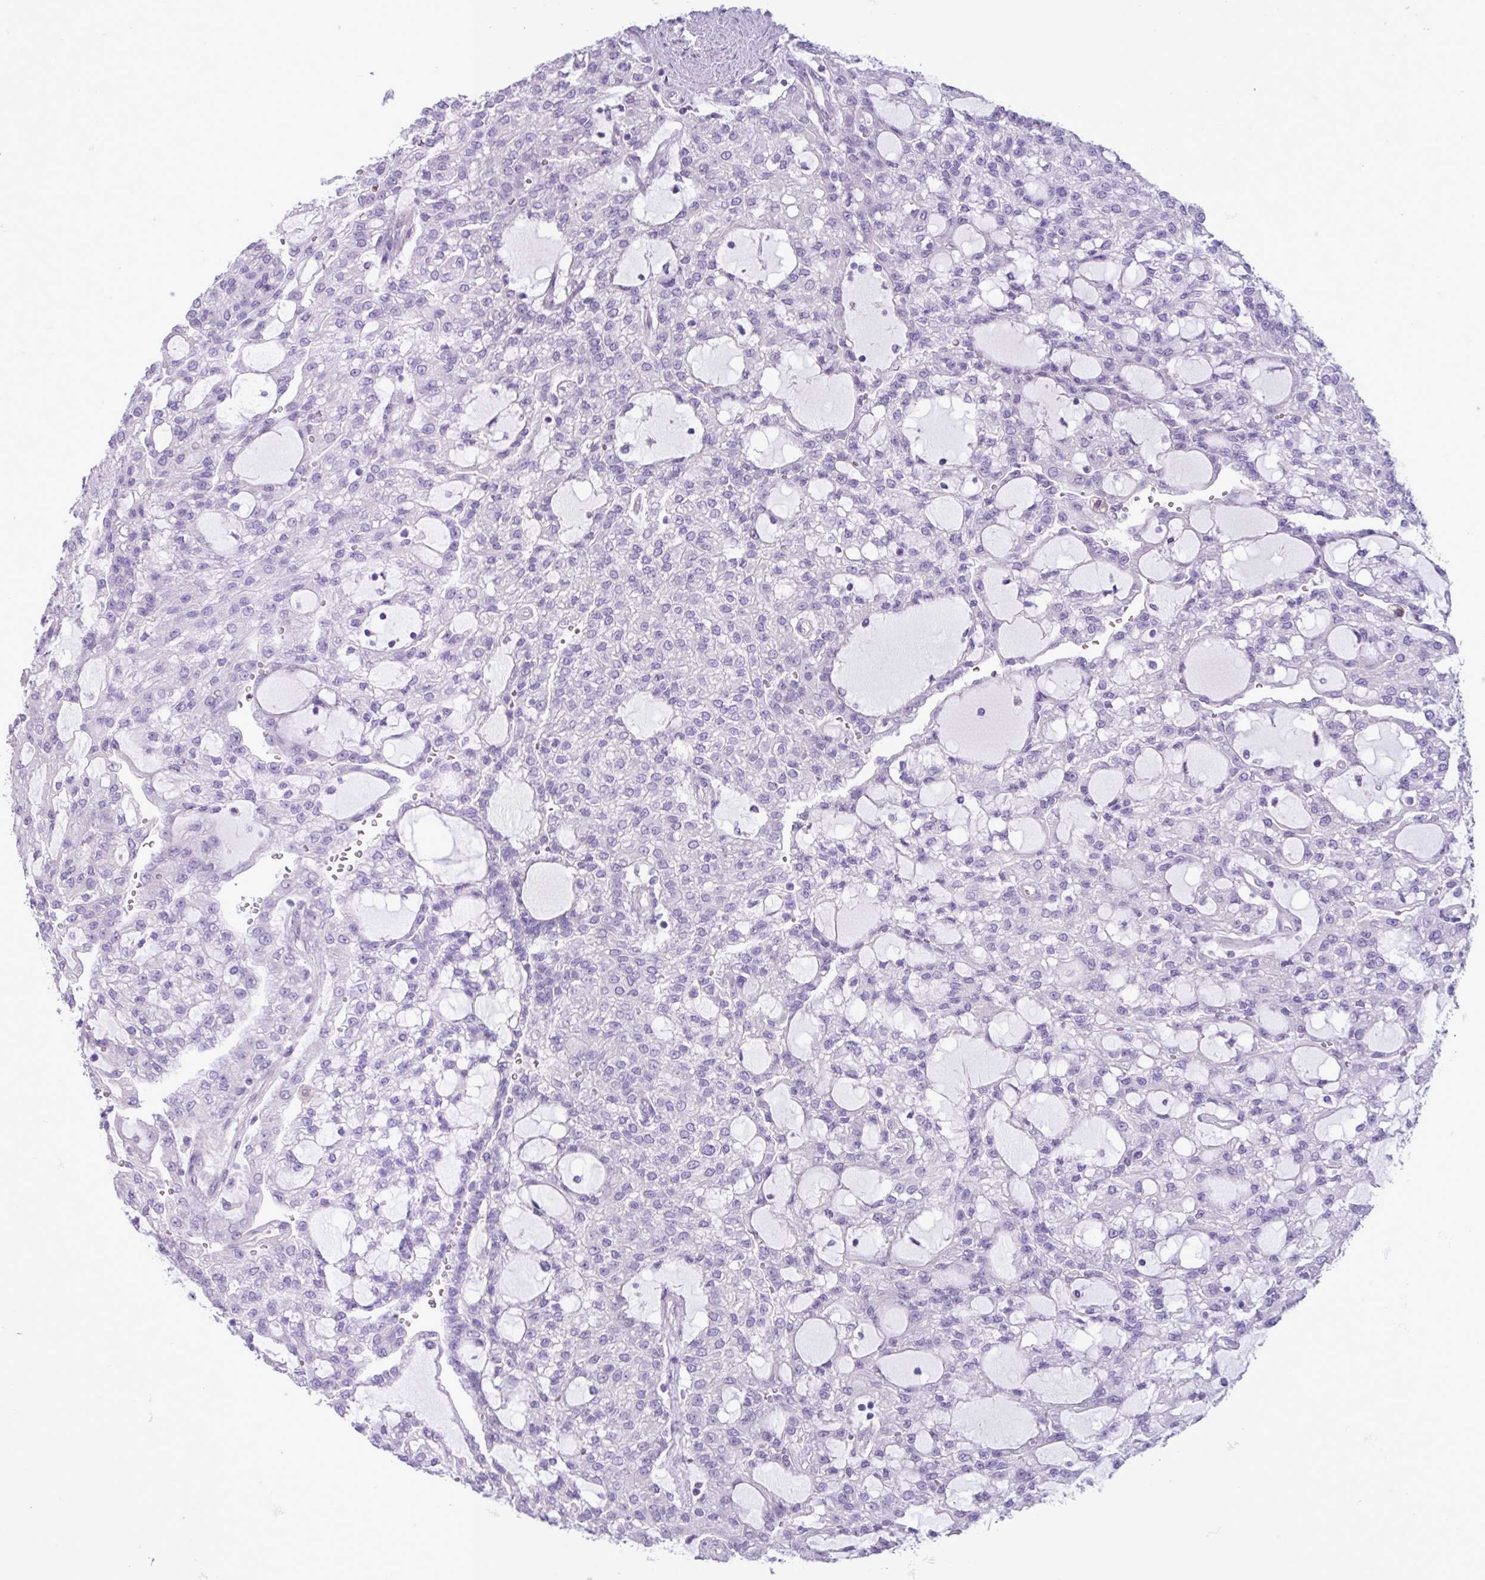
{"staining": {"intensity": "negative", "quantity": "none", "location": "none"}, "tissue": "renal cancer", "cell_type": "Tumor cells", "image_type": "cancer", "snomed": [{"axis": "morphology", "description": "Adenocarcinoma, NOS"}, {"axis": "topography", "description": "Kidney"}], "caption": "Immunohistochemistry of human adenocarcinoma (renal) displays no staining in tumor cells. (DAB immunohistochemistry with hematoxylin counter stain).", "gene": "SPINK8", "patient": {"sex": "male", "age": 63}}